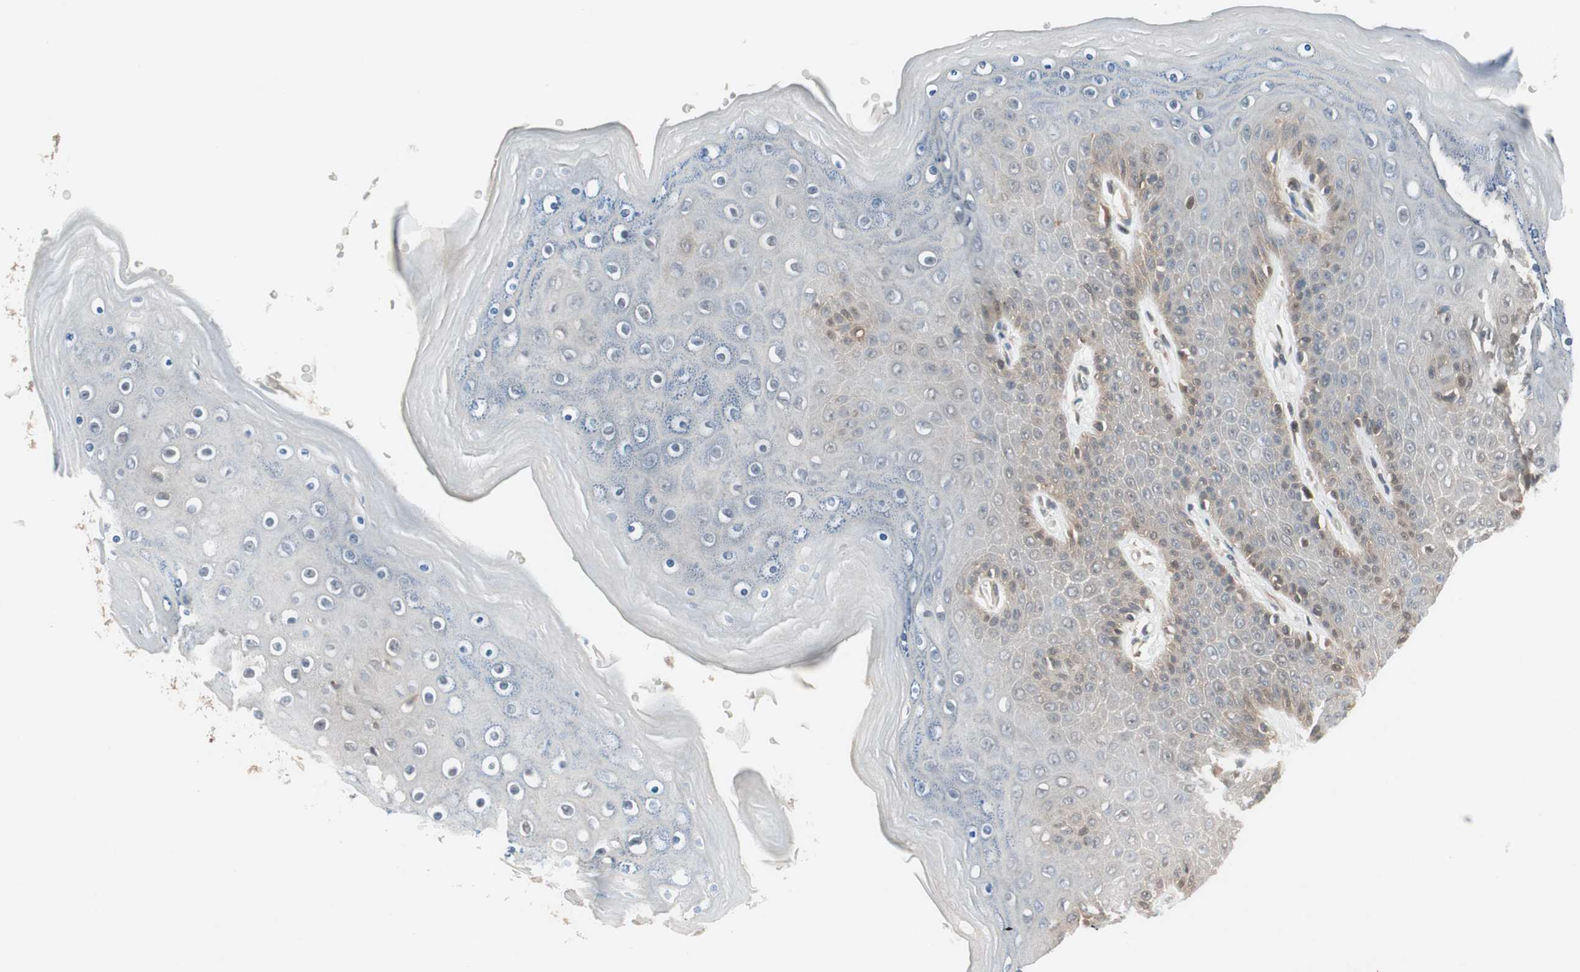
{"staining": {"intensity": "weak", "quantity": "<25%", "location": "cytoplasmic/membranous,nuclear"}, "tissue": "skin", "cell_type": "Epidermal cells", "image_type": "normal", "snomed": [{"axis": "morphology", "description": "Normal tissue, NOS"}, {"axis": "topography", "description": "Anal"}], "caption": "An immunohistochemistry (IHC) micrograph of unremarkable skin is shown. There is no staining in epidermal cells of skin. Nuclei are stained in blue.", "gene": "GALT", "patient": {"sex": "female", "age": 46}}